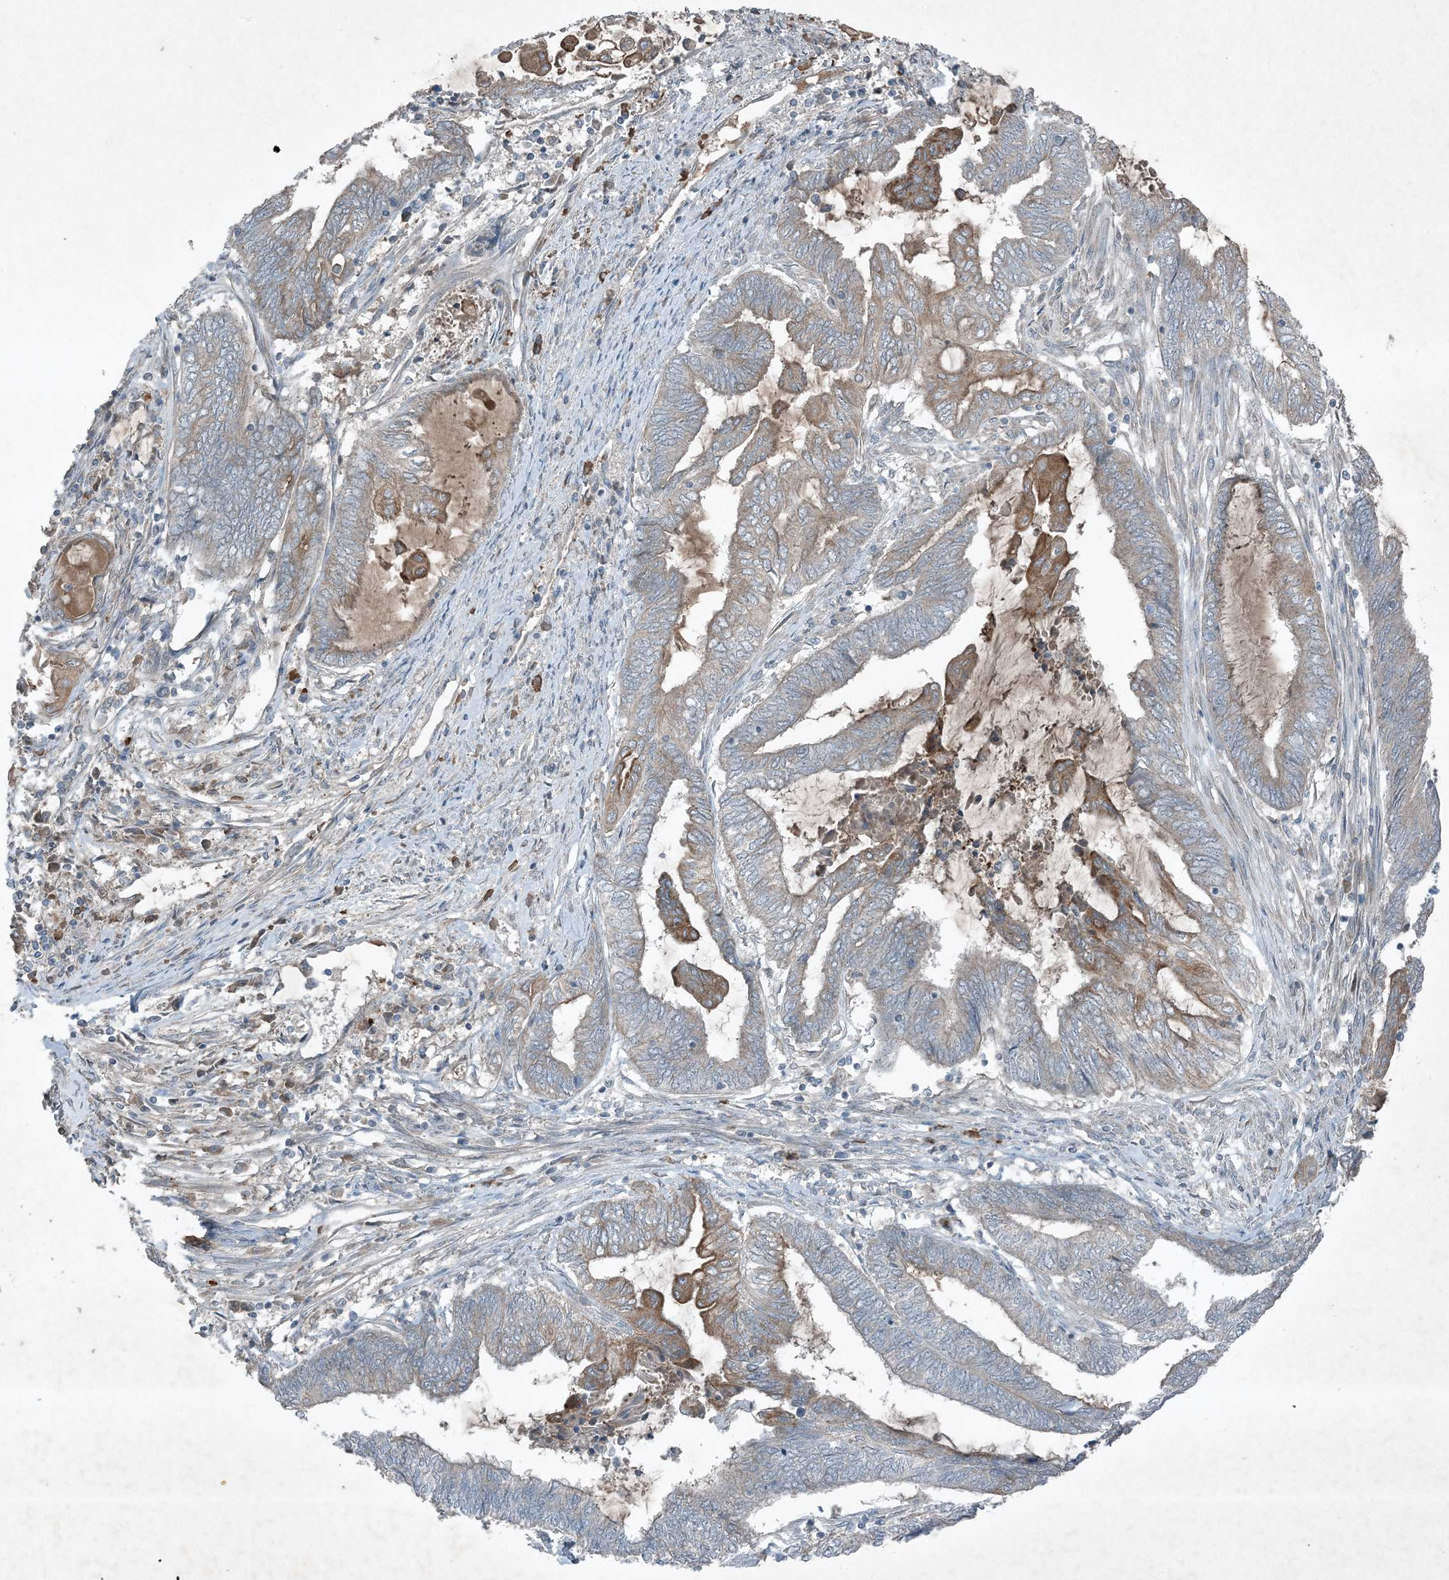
{"staining": {"intensity": "moderate", "quantity": "25%-75%", "location": "cytoplasmic/membranous"}, "tissue": "endometrial cancer", "cell_type": "Tumor cells", "image_type": "cancer", "snomed": [{"axis": "morphology", "description": "Adenocarcinoma, NOS"}, {"axis": "topography", "description": "Uterus"}, {"axis": "topography", "description": "Endometrium"}], "caption": "Moderate cytoplasmic/membranous positivity is present in approximately 25%-75% of tumor cells in endometrial cancer (adenocarcinoma).", "gene": "MDN1", "patient": {"sex": "female", "age": 70}}